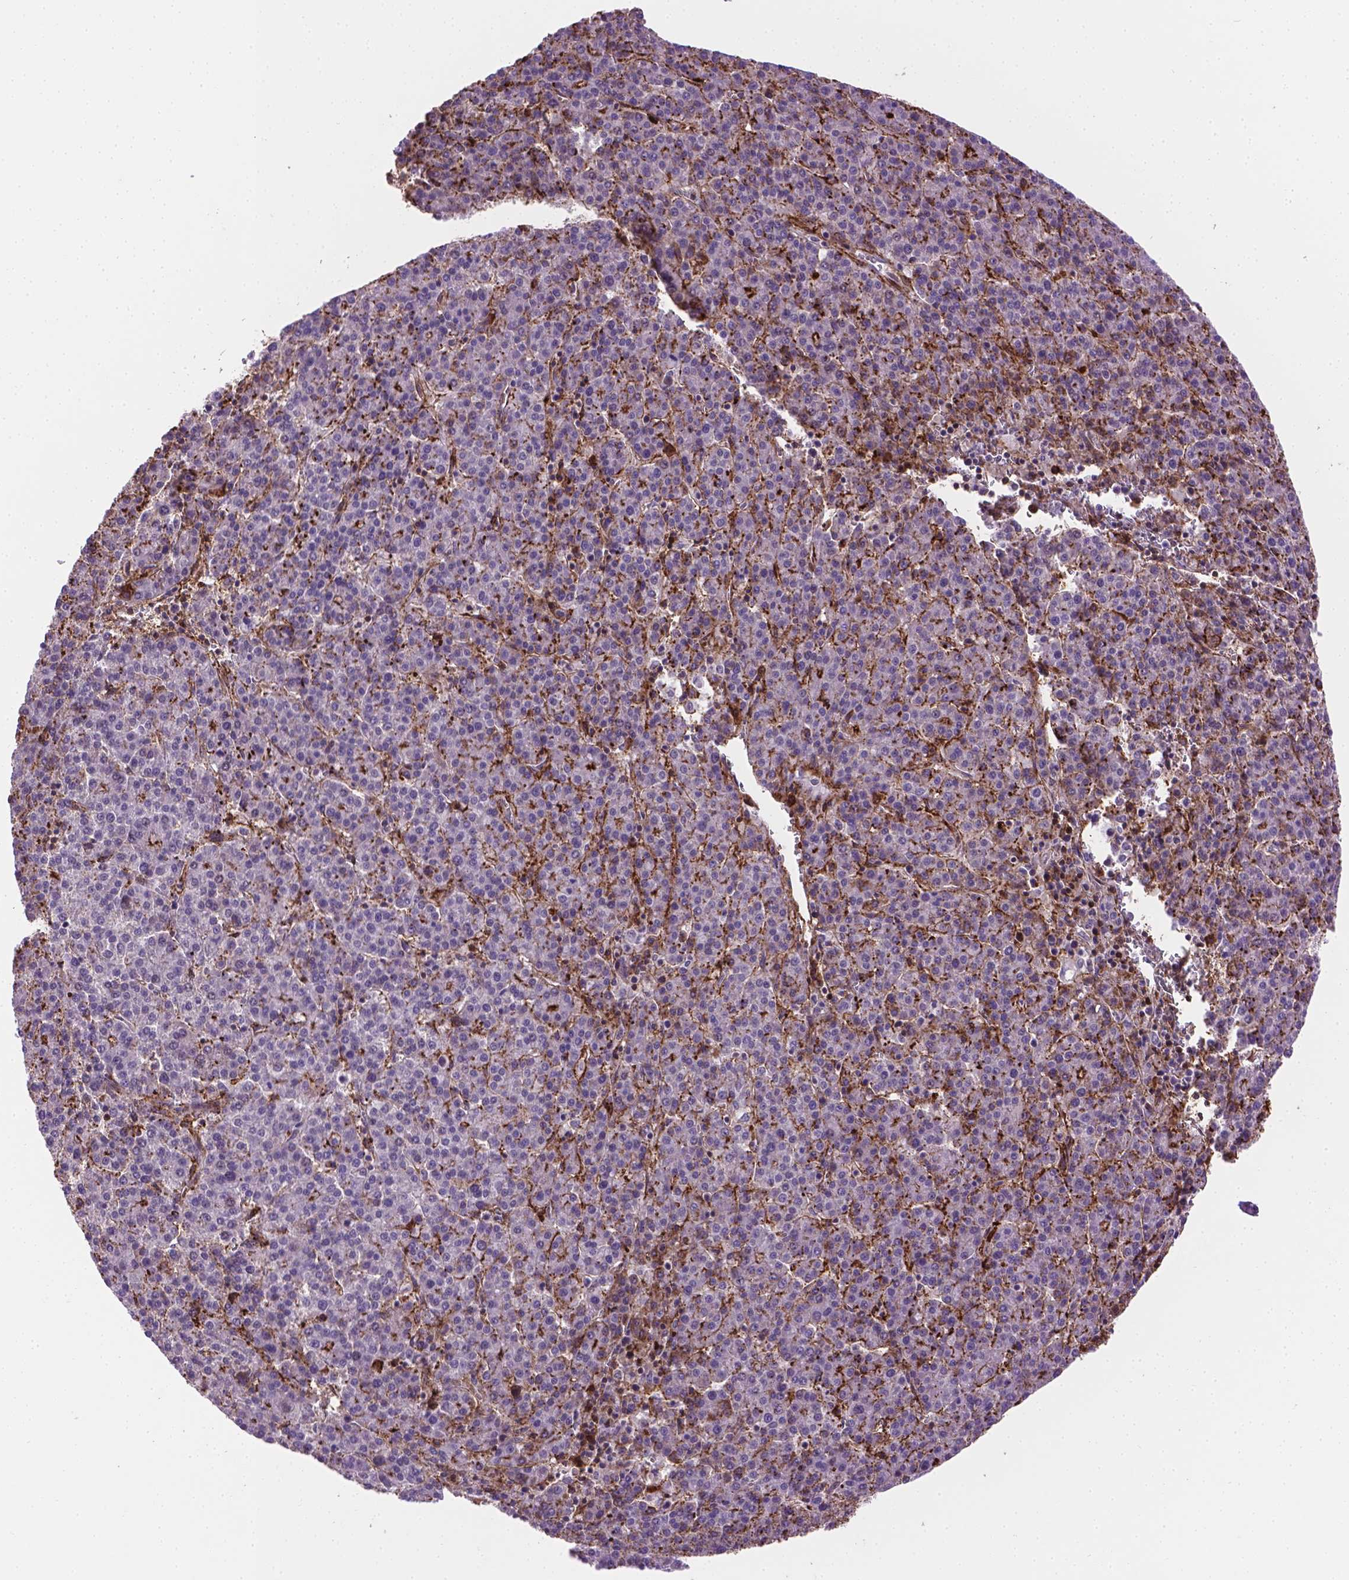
{"staining": {"intensity": "negative", "quantity": "none", "location": "none"}, "tissue": "liver cancer", "cell_type": "Tumor cells", "image_type": "cancer", "snomed": [{"axis": "morphology", "description": "Carcinoma, Hepatocellular, NOS"}, {"axis": "topography", "description": "Liver"}], "caption": "Liver cancer was stained to show a protein in brown. There is no significant positivity in tumor cells. (Brightfield microscopy of DAB immunohistochemistry (IHC) at high magnification).", "gene": "ACAD10", "patient": {"sex": "female", "age": 58}}